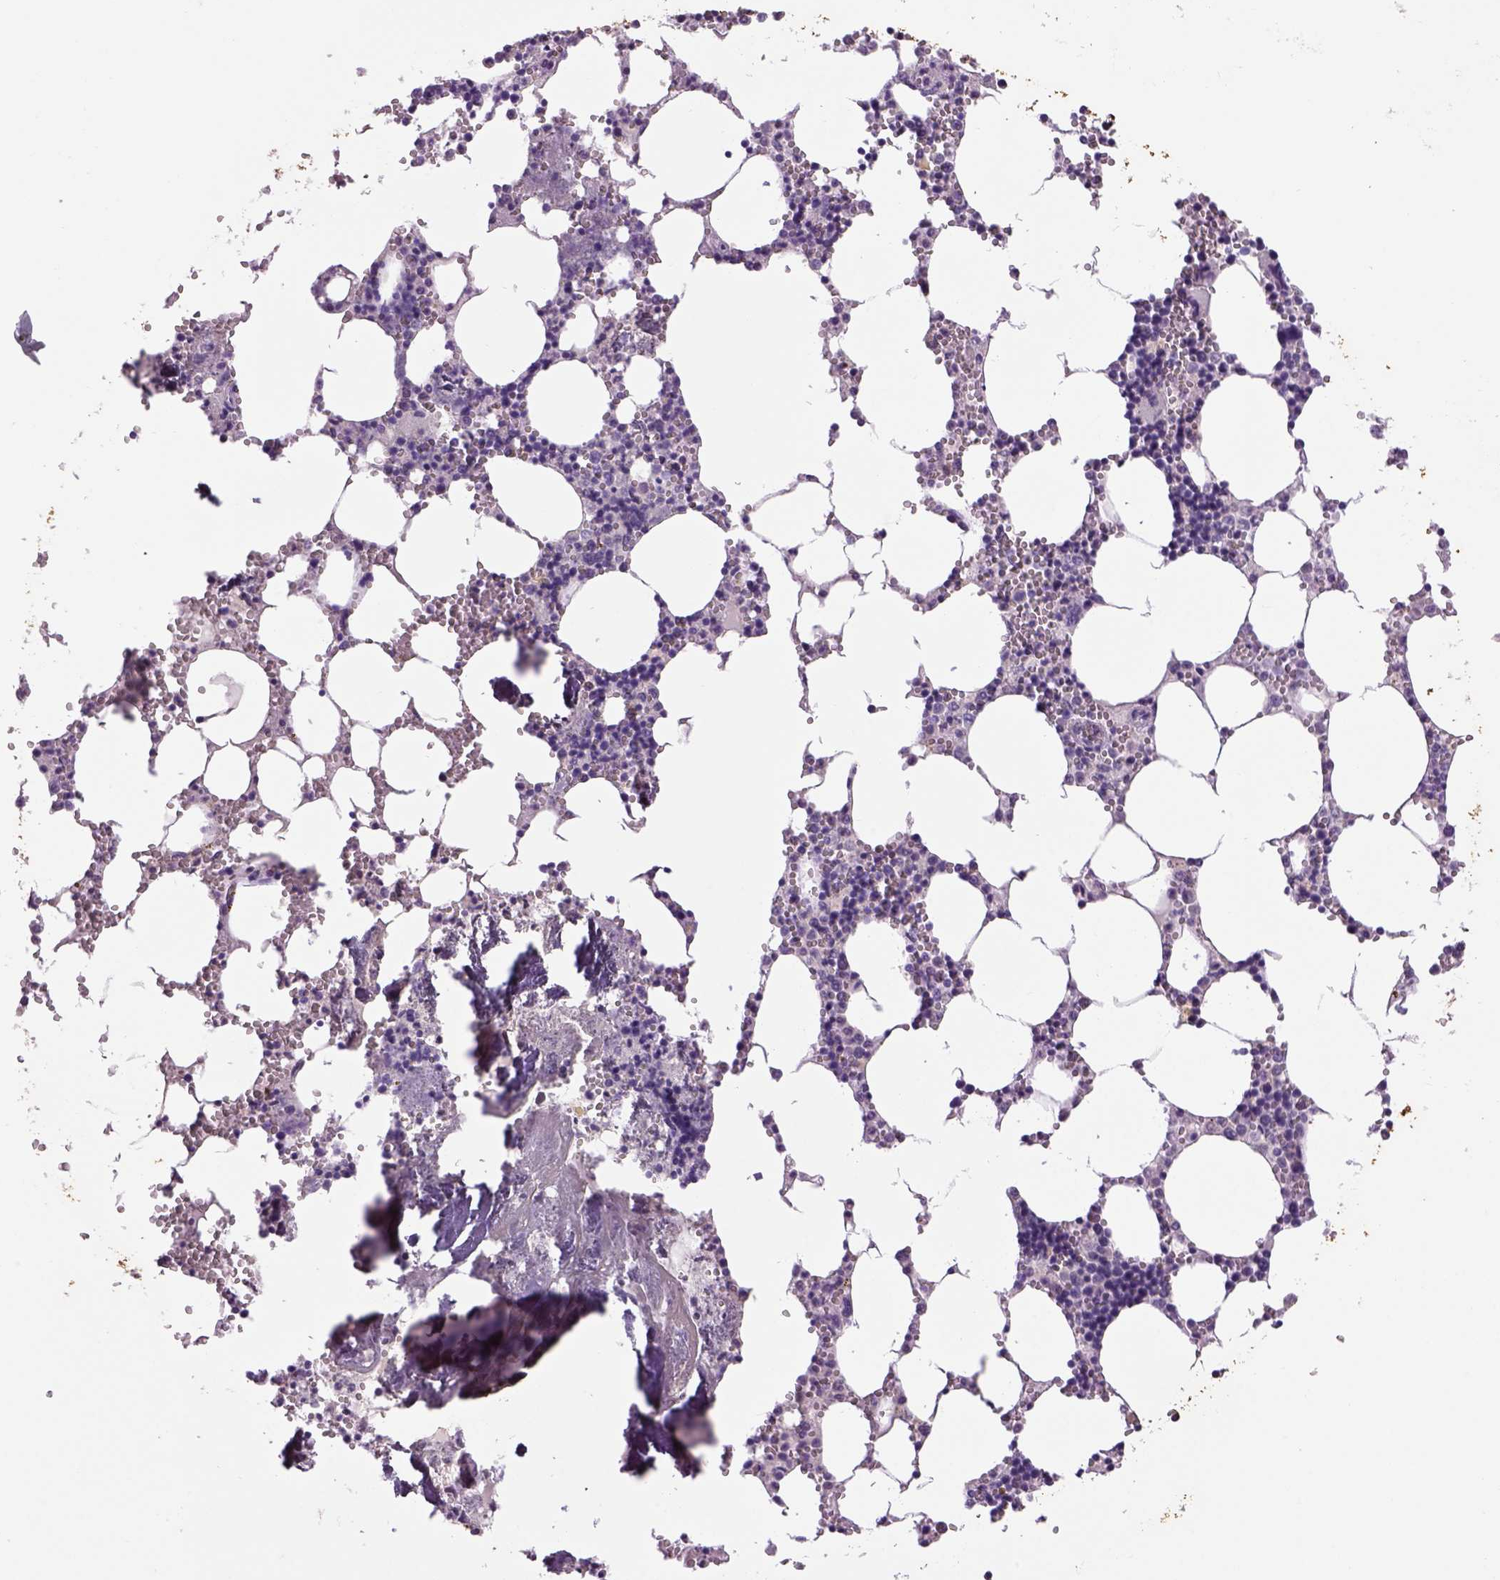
{"staining": {"intensity": "negative", "quantity": "none", "location": "none"}, "tissue": "bone marrow", "cell_type": "Hematopoietic cells", "image_type": "normal", "snomed": [{"axis": "morphology", "description": "Normal tissue, NOS"}, {"axis": "topography", "description": "Bone marrow"}], "caption": "Hematopoietic cells show no significant protein positivity in benign bone marrow. (Stains: DAB immunohistochemistry with hematoxylin counter stain, Microscopy: brightfield microscopy at high magnification).", "gene": "DBH", "patient": {"sex": "male", "age": 54}}